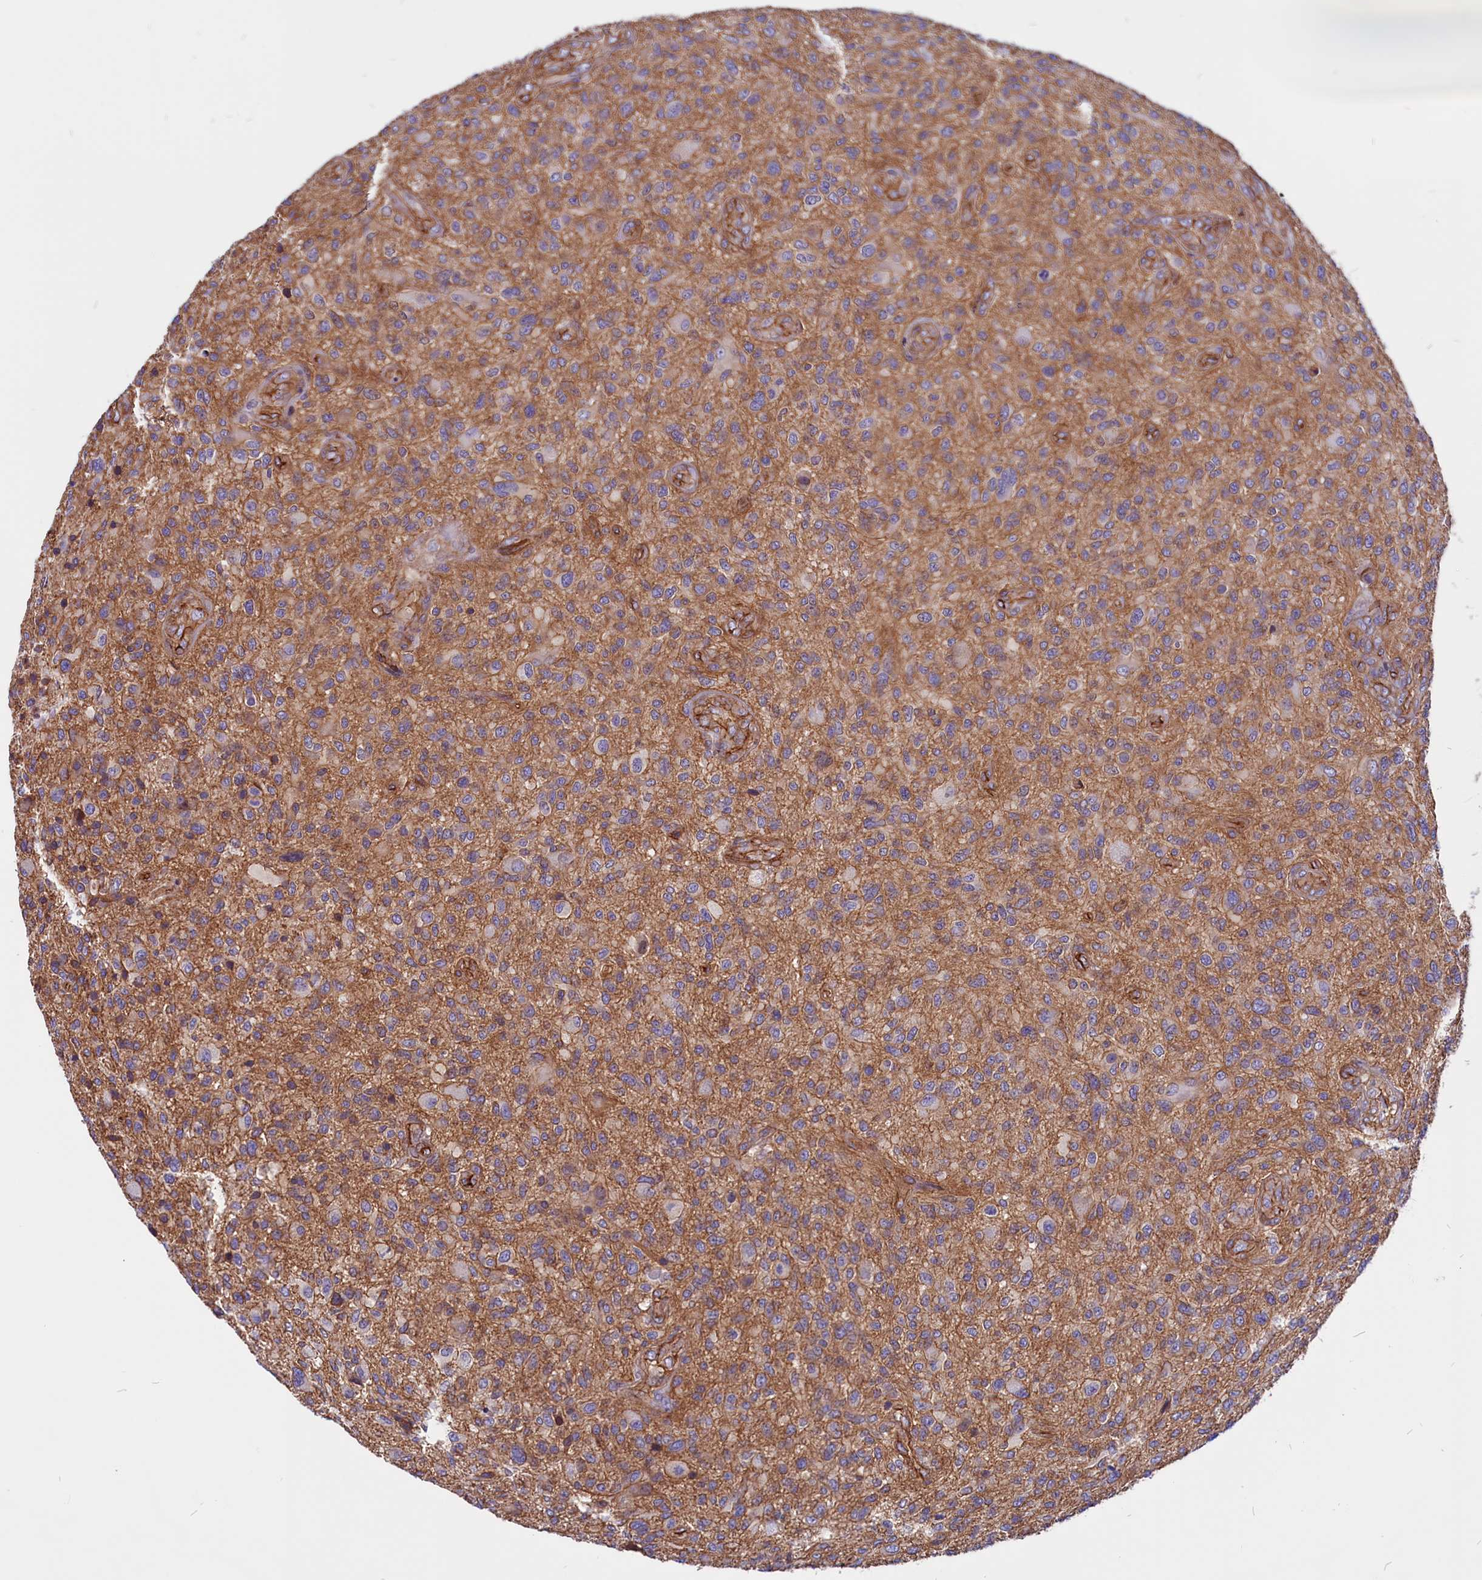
{"staining": {"intensity": "negative", "quantity": "none", "location": "none"}, "tissue": "glioma", "cell_type": "Tumor cells", "image_type": "cancer", "snomed": [{"axis": "morphology", "description": "Glioma, malignant, High grade"}, {"axis": "topography", "description": "Brain"}], "caption": "Tumor cells are negative for protein expression in human malignant glioma (high-grade).", "gene": "ZNF749", "patient": {"sex": "male", "age": 47}}